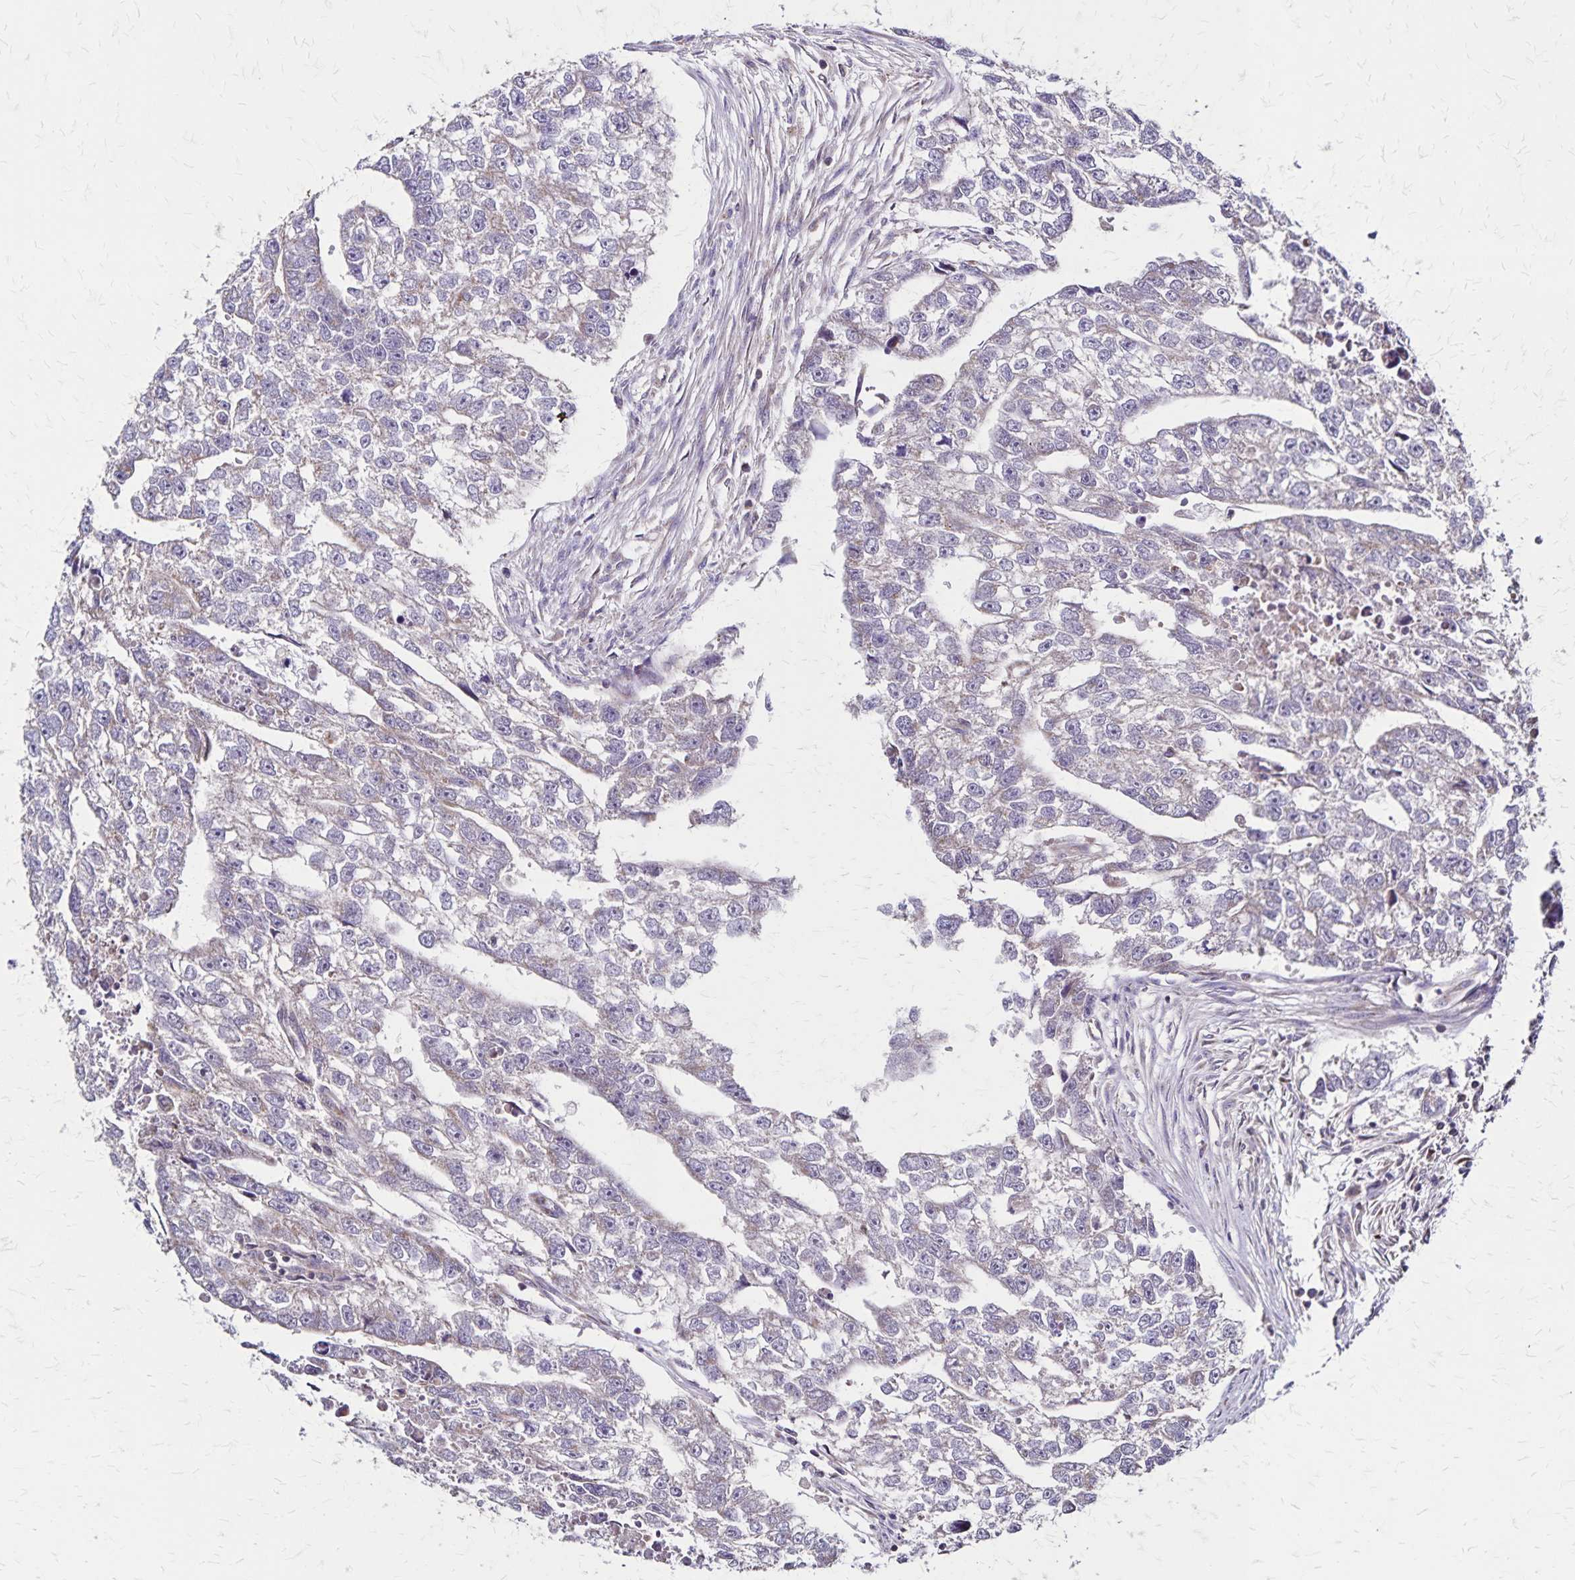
{"staining": {"intensity": "negative", "quantity": "none", "location": "none"}, "tissue": "testis cancer", "cell_type": "Tumor cells", "image_type": "cancer", "snomed": [{"axis": "morphology", "description": "Carcinoma, Embryonal, NOS"}, {"axis": "morphology", "description": "Teratoma, malignant, NOS"}, {"axis": "topography", "description": "Testis"}], "caption": "Human testis cancer stained for a protein using immunohistochemistry demonstrates no staining in tumor cells.", "gene": "NFS1", "patient": {"sex": "male", "age": 44}}